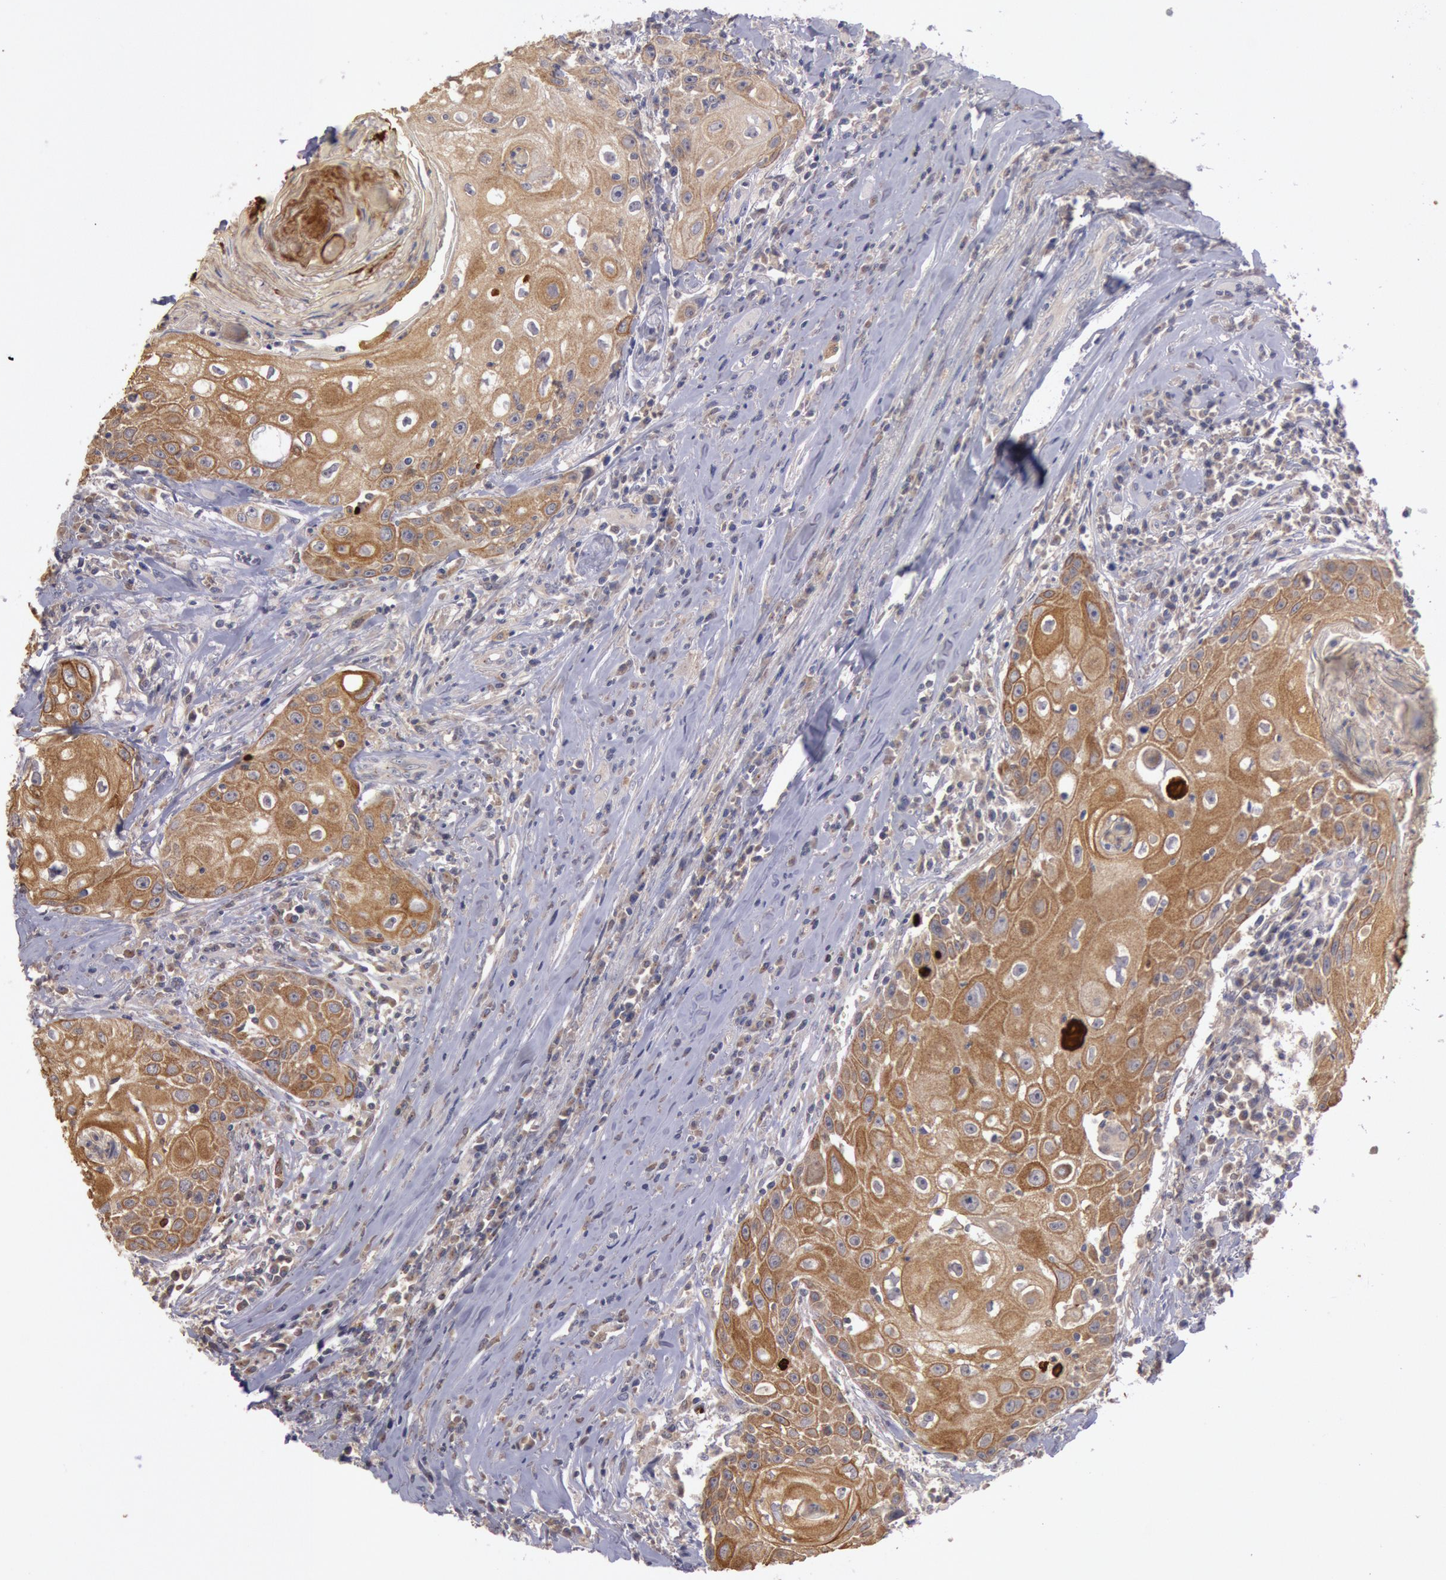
{"staining": {"intensity": "strong", "quantity": ">75%", "location": "cytoplasmic/membranous"}, "tissue": "head and neck cancer", "cell_type": "Tumor cells", "image_type": "cancer", "snomed": [{"axis": "morphology", "description": "Squamous cell carcinoma, NOS"}, {"axis": "topography", "description": "Oral tissue"}, {"axis": "topography", "description": "Head-Neck"}], "caption": "Immunohistochemical staining of head and neck cancer demonstrates strong cytoplasmic/membranous protein positivity in approximately >75% of tumor cells.", "gene": "PLA2G6", "patient": {"sex": "female", "age": 82}}